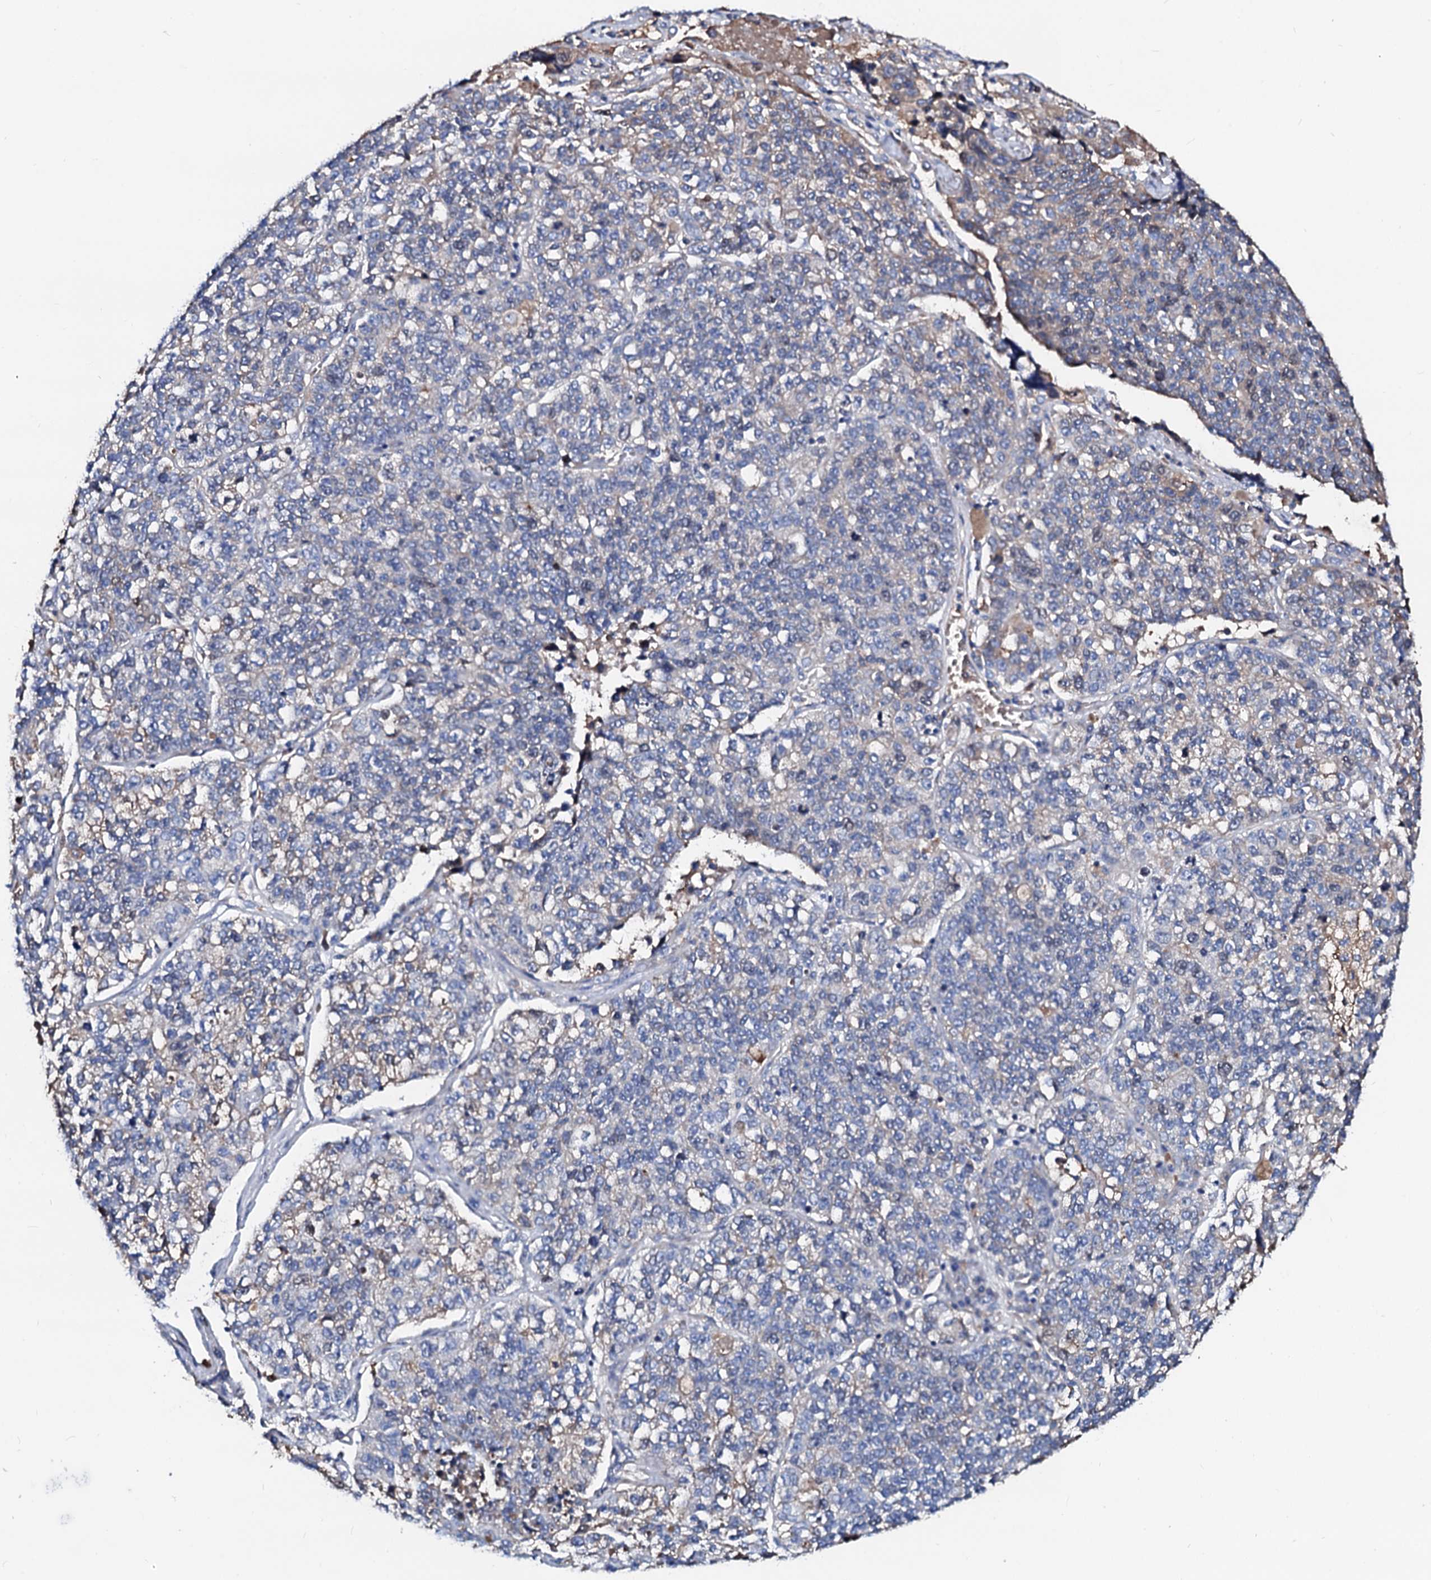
{"staining": {"intensity": "negative", "quantity": "none", "location": "none"}, "tissue": "lung cancer", "cell_type": "Tumor cells", "image_type": "cancer", "snomed": [{"axis": "morphology", "description": "Adenocarcinoma, NOS"}, {"axis": "topography", "description": "Lung"}], "caption": "Tumor cells show no significant protein staining in lung cancer. (IHC, brightfield microscopy, high magnification).", "gene": "CSKMT", "patient": {"sex": "male", "age": 49}}